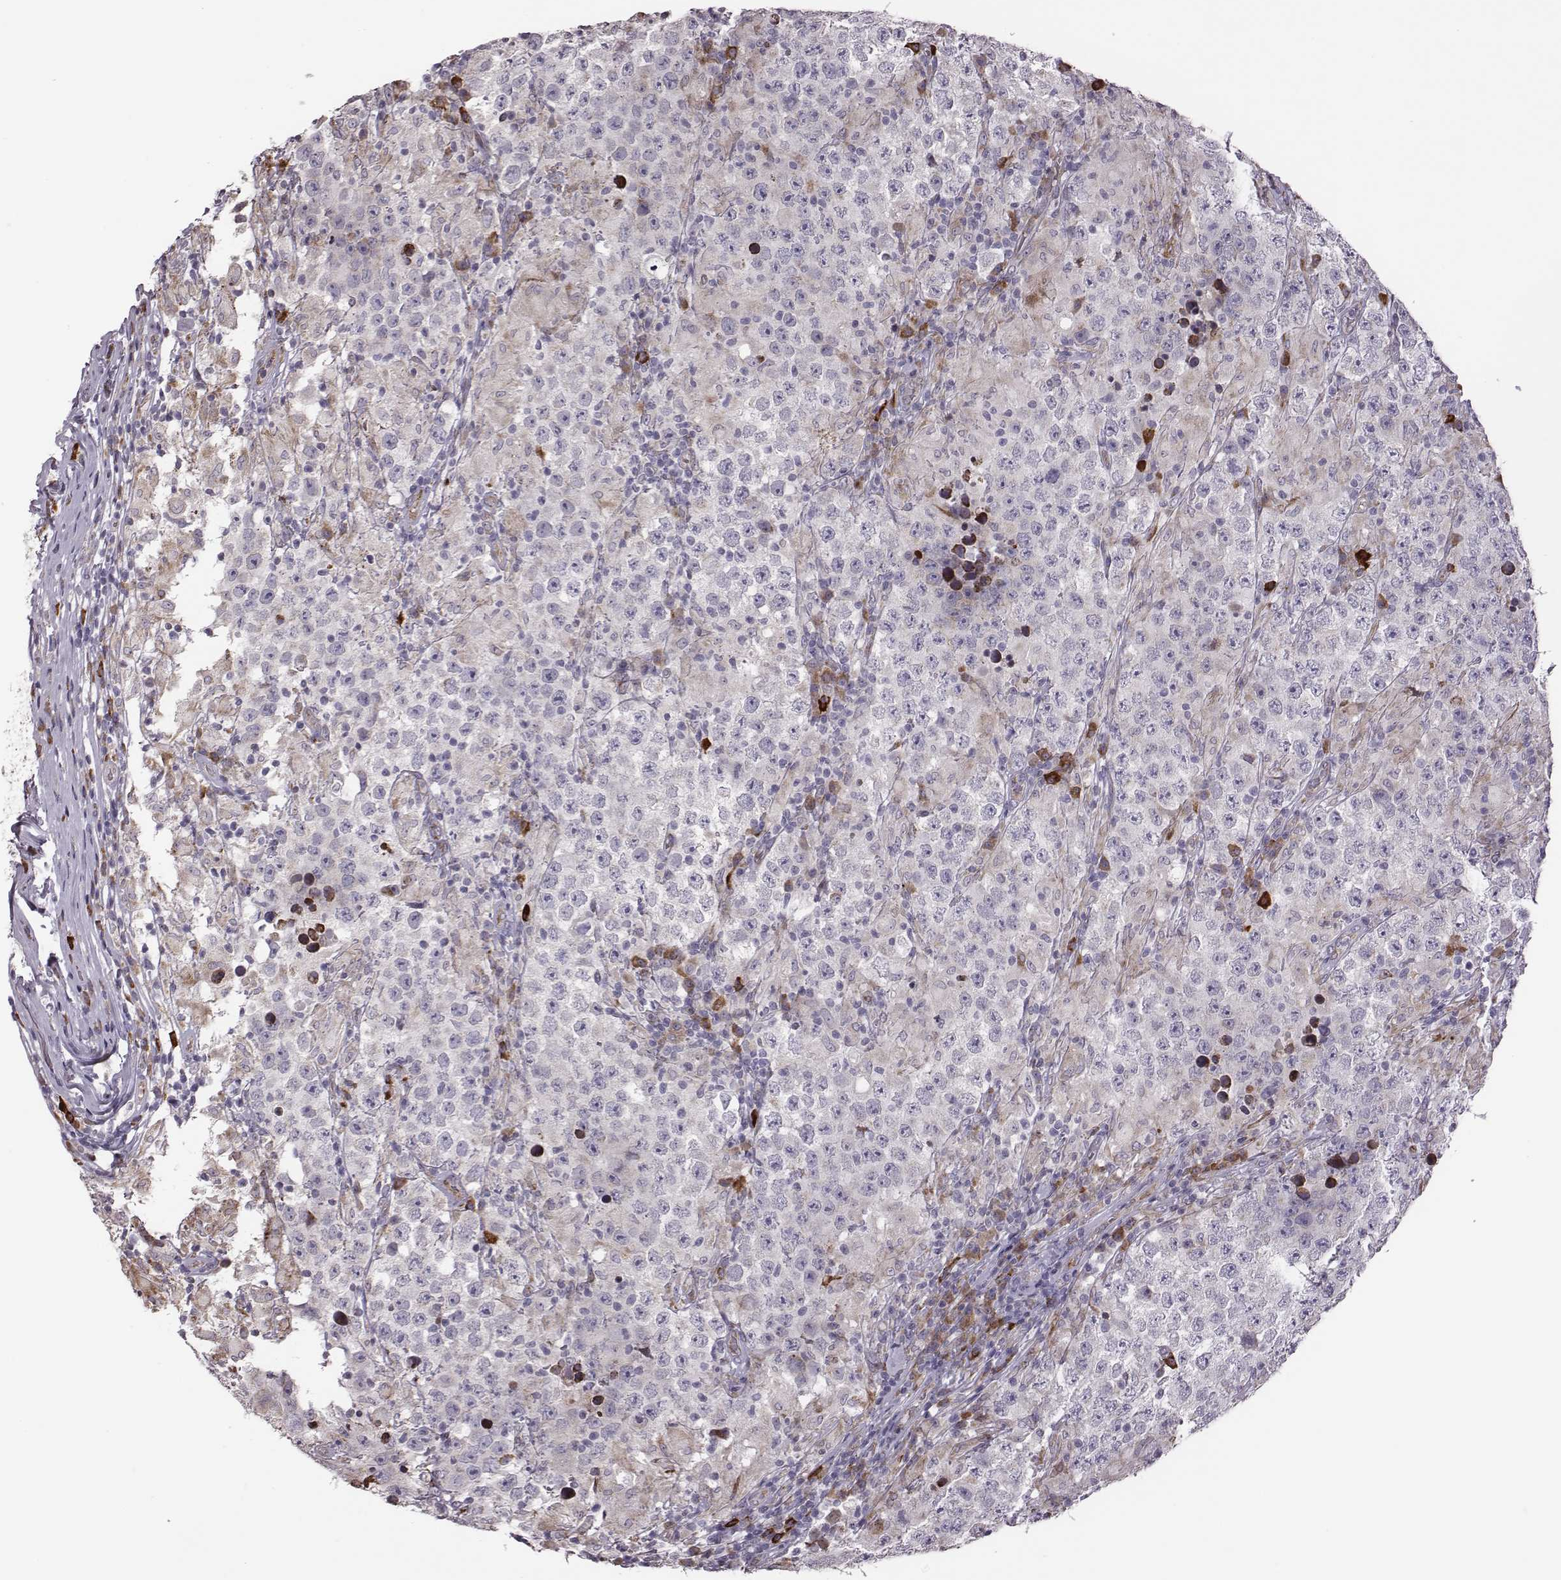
{"staining": {"intensity": "weak", "quantity": "<25%", "location": "cytoplasmic/membranous"}, "tissue": "testis cancer", "cell_type": "Tumor cells", "image_type": "cancer", "snomed": [{"axis": "morphology", "description": "Seminoma, NOS"}, {"axis": "morphology", "description": "Carcinoma, Embryonal, NOS"}, {"axis": "topography", "description": "Testis"}], "caption": "Histopathology image shows no protein staining in tumor cells of embryonal carcinoma (testis) tissue.", "gene": "SELENOI", "patient": {"sex": "male", "age": 41}}